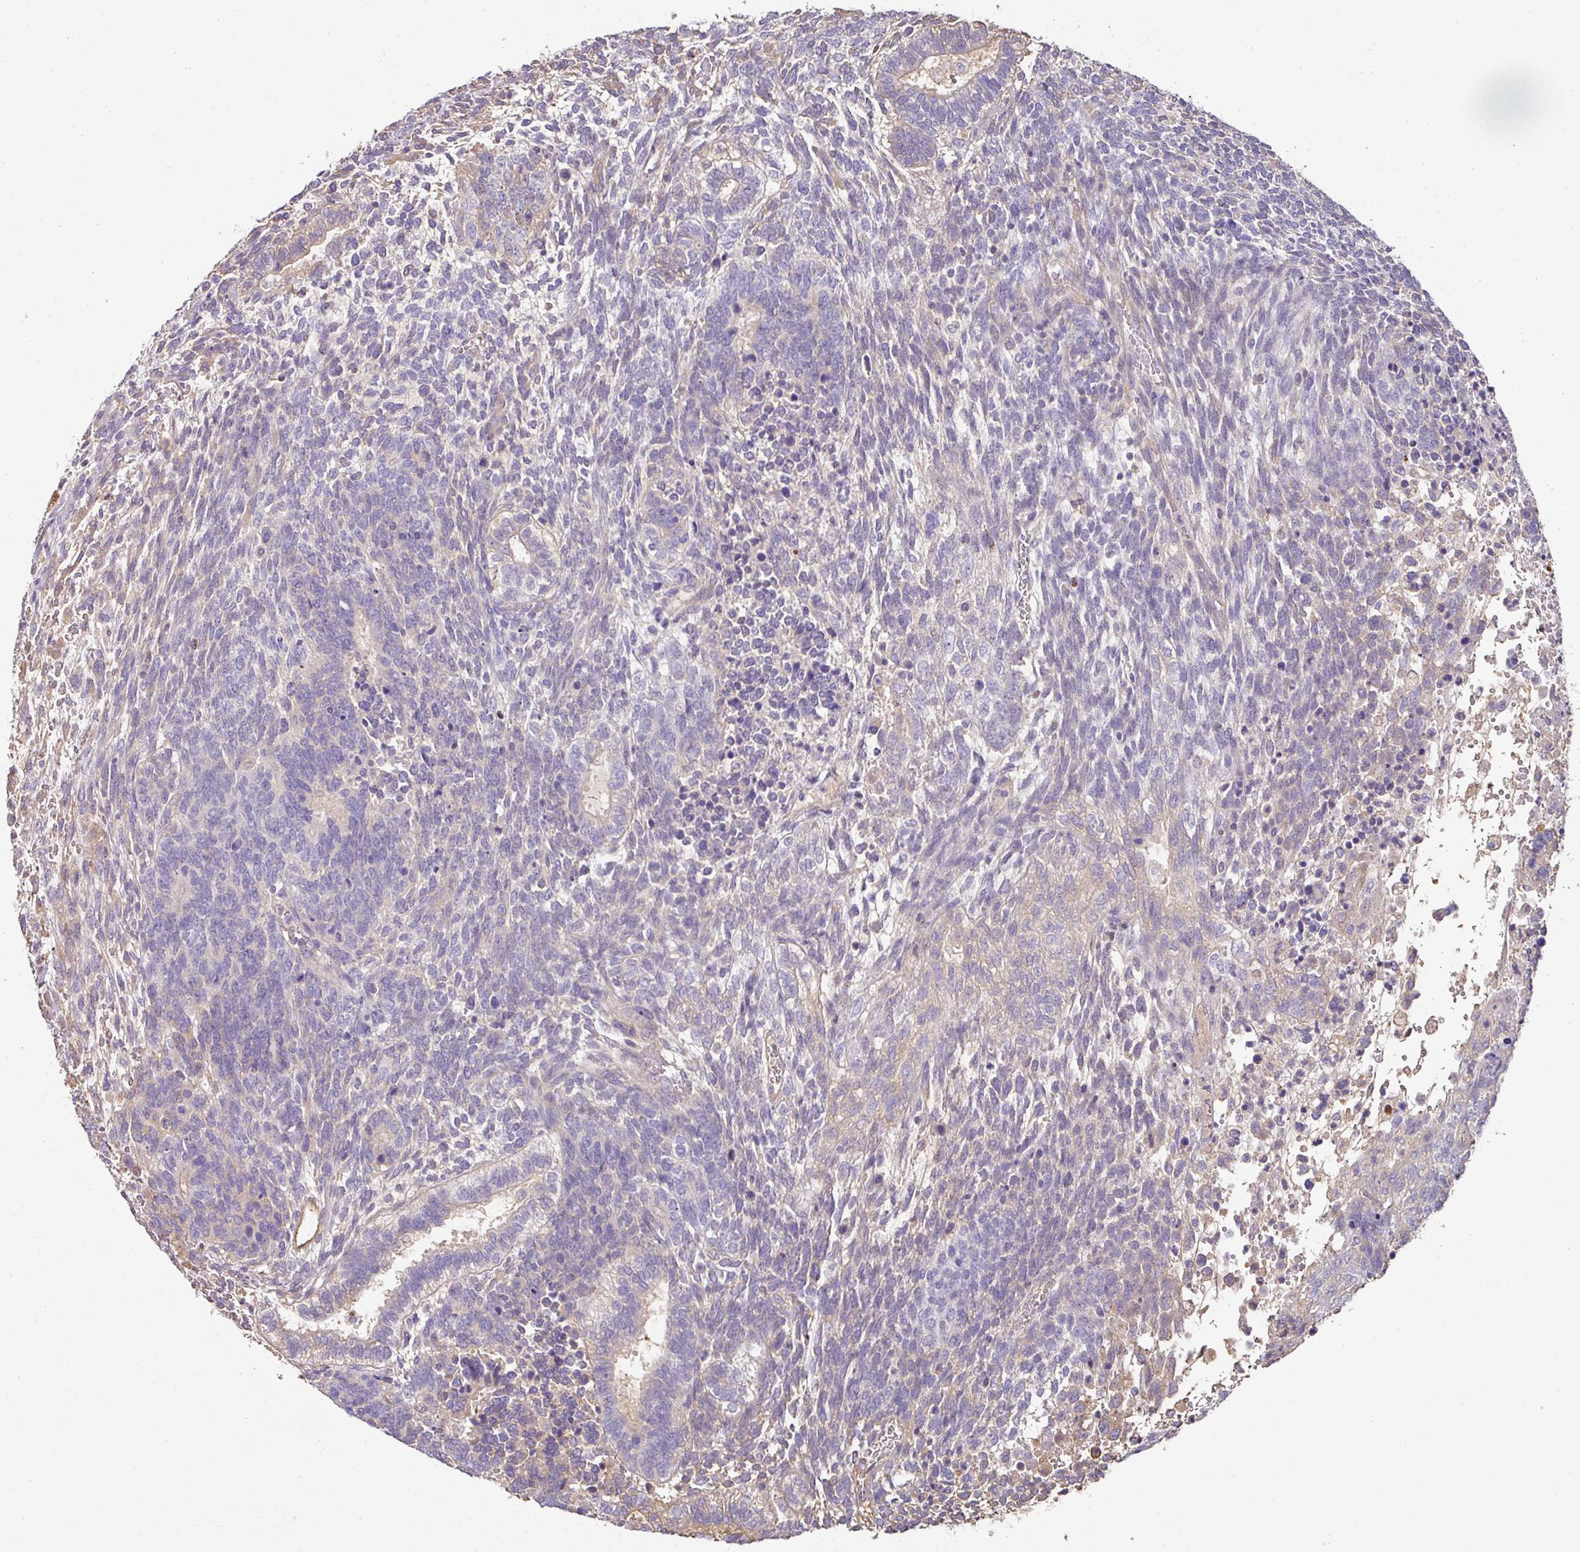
{"staining": {"intensity": "weak", "quantity": "<25%", "location": "cytoplasmic/membranous"}, "tissue": "testis cancer", "cell_type": "Tumor cells", "image_type": "cancer", "snomed": [{"axis": "morphology", "description": "Carcinoma, Embryonal, NOS"}, {"axis": "topography", "description": "Testis"}], "caption": "A photomicrograph of human testis cancer (embryonal carcinoma) is negative for staining in tumor cells.", "gene": "CCZ1", "patient": {"sex": "male", "age": 23}}